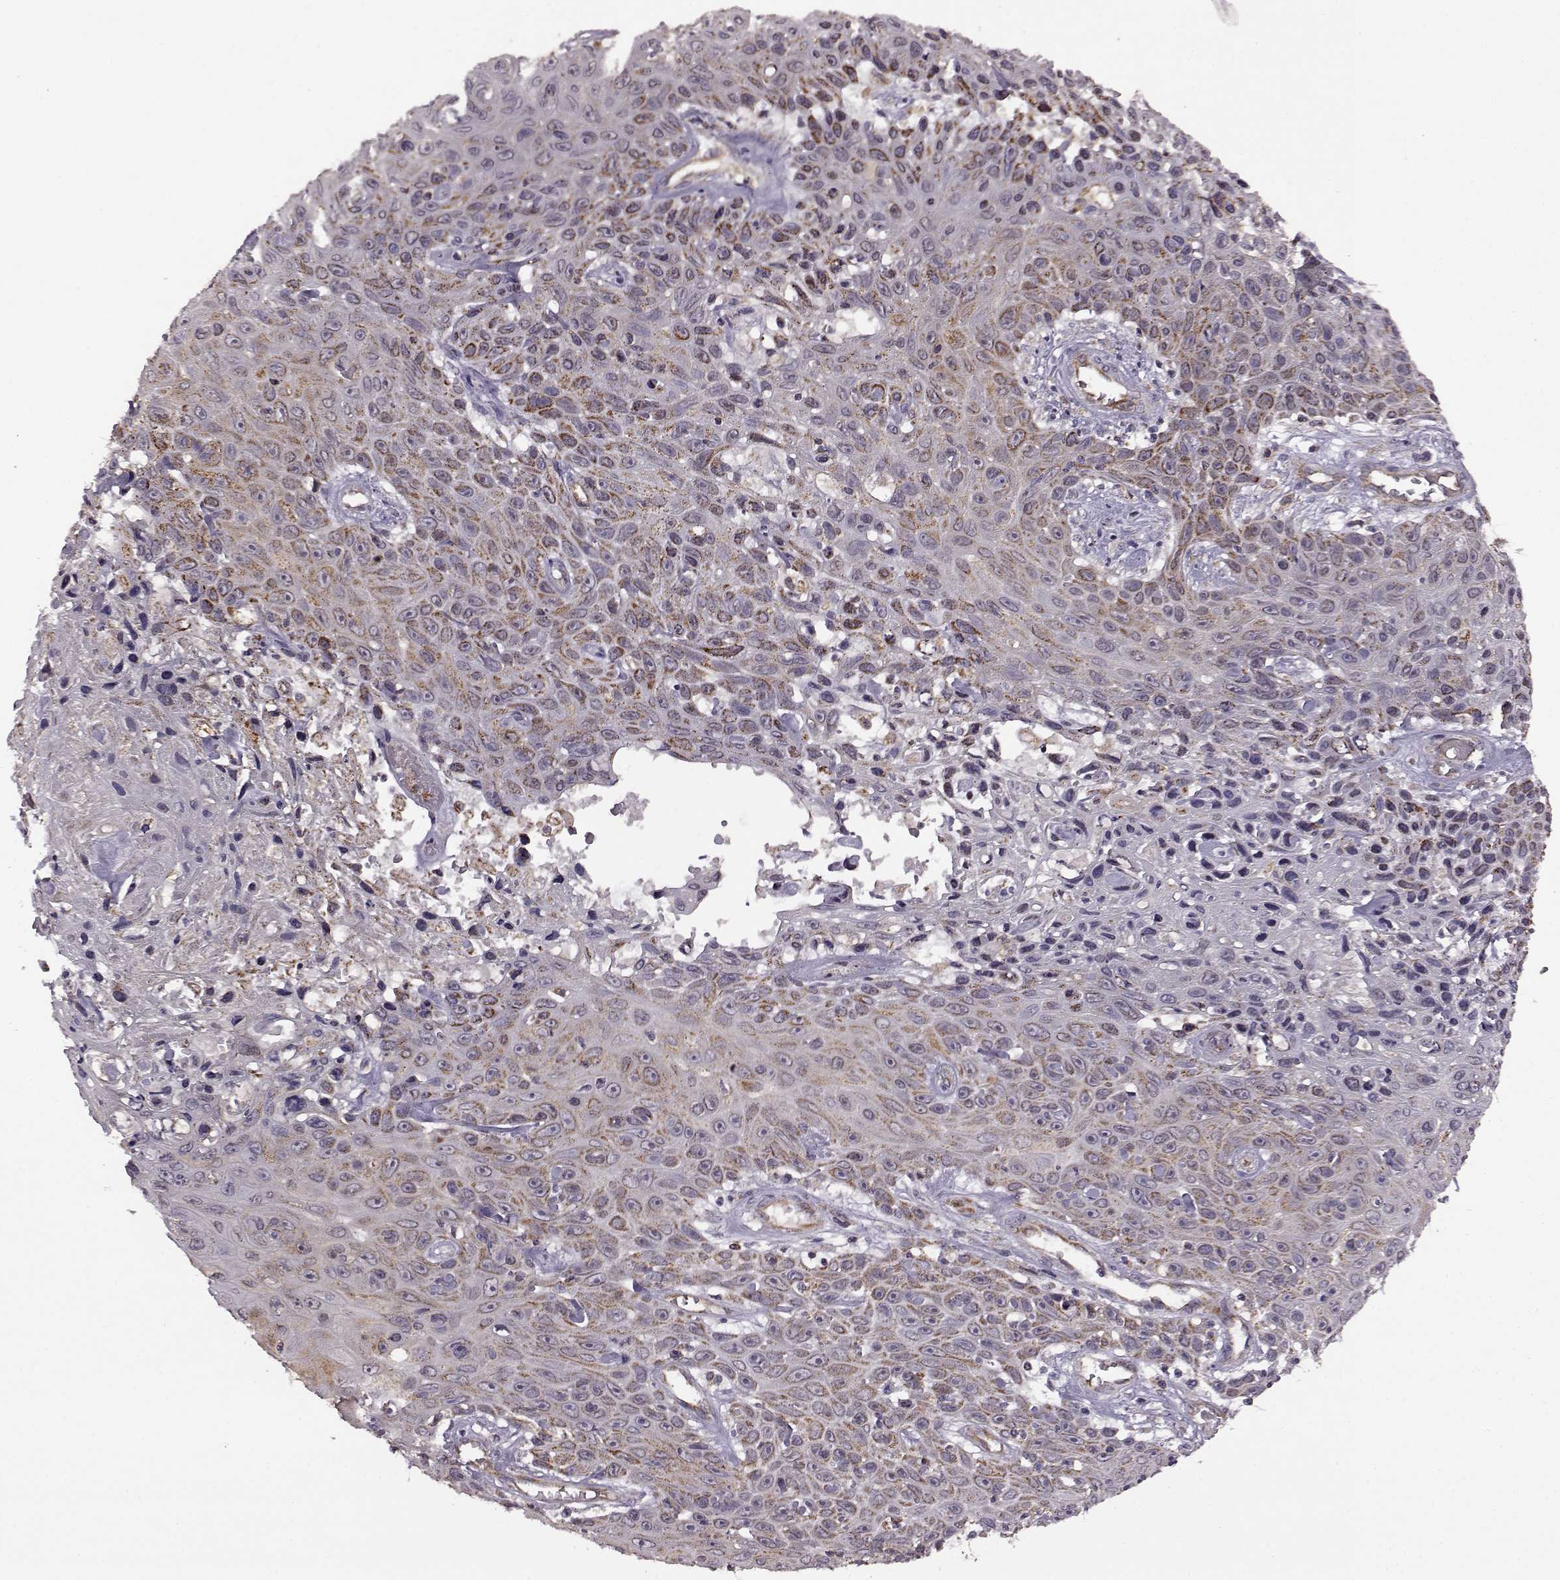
{"staining": {"intensity": "moderate", "quantity": "25%-75%", "location": "cytoplasmic/membranous"}, "tissue": "skin cancer", "cell_type": "Tumor cells", "image_type": "cancer", "snomed": [{"axis": "morphology", "description": "Squamous cell carcinoma, NOS"}, {"axis": "topography", "description": "Skin"}], "caption": "This micrograph demonstrates skin squamous cell carcinoma stained with immunohistochemistry (IHC) to label a protein in brown. The cytoplasmic/membranous of tumor cells show moderate positivity for the protein. Nuclei are counter-stained blue.", "gene": "MTSS1", "patient": {"sex": "male", "age": 82}}